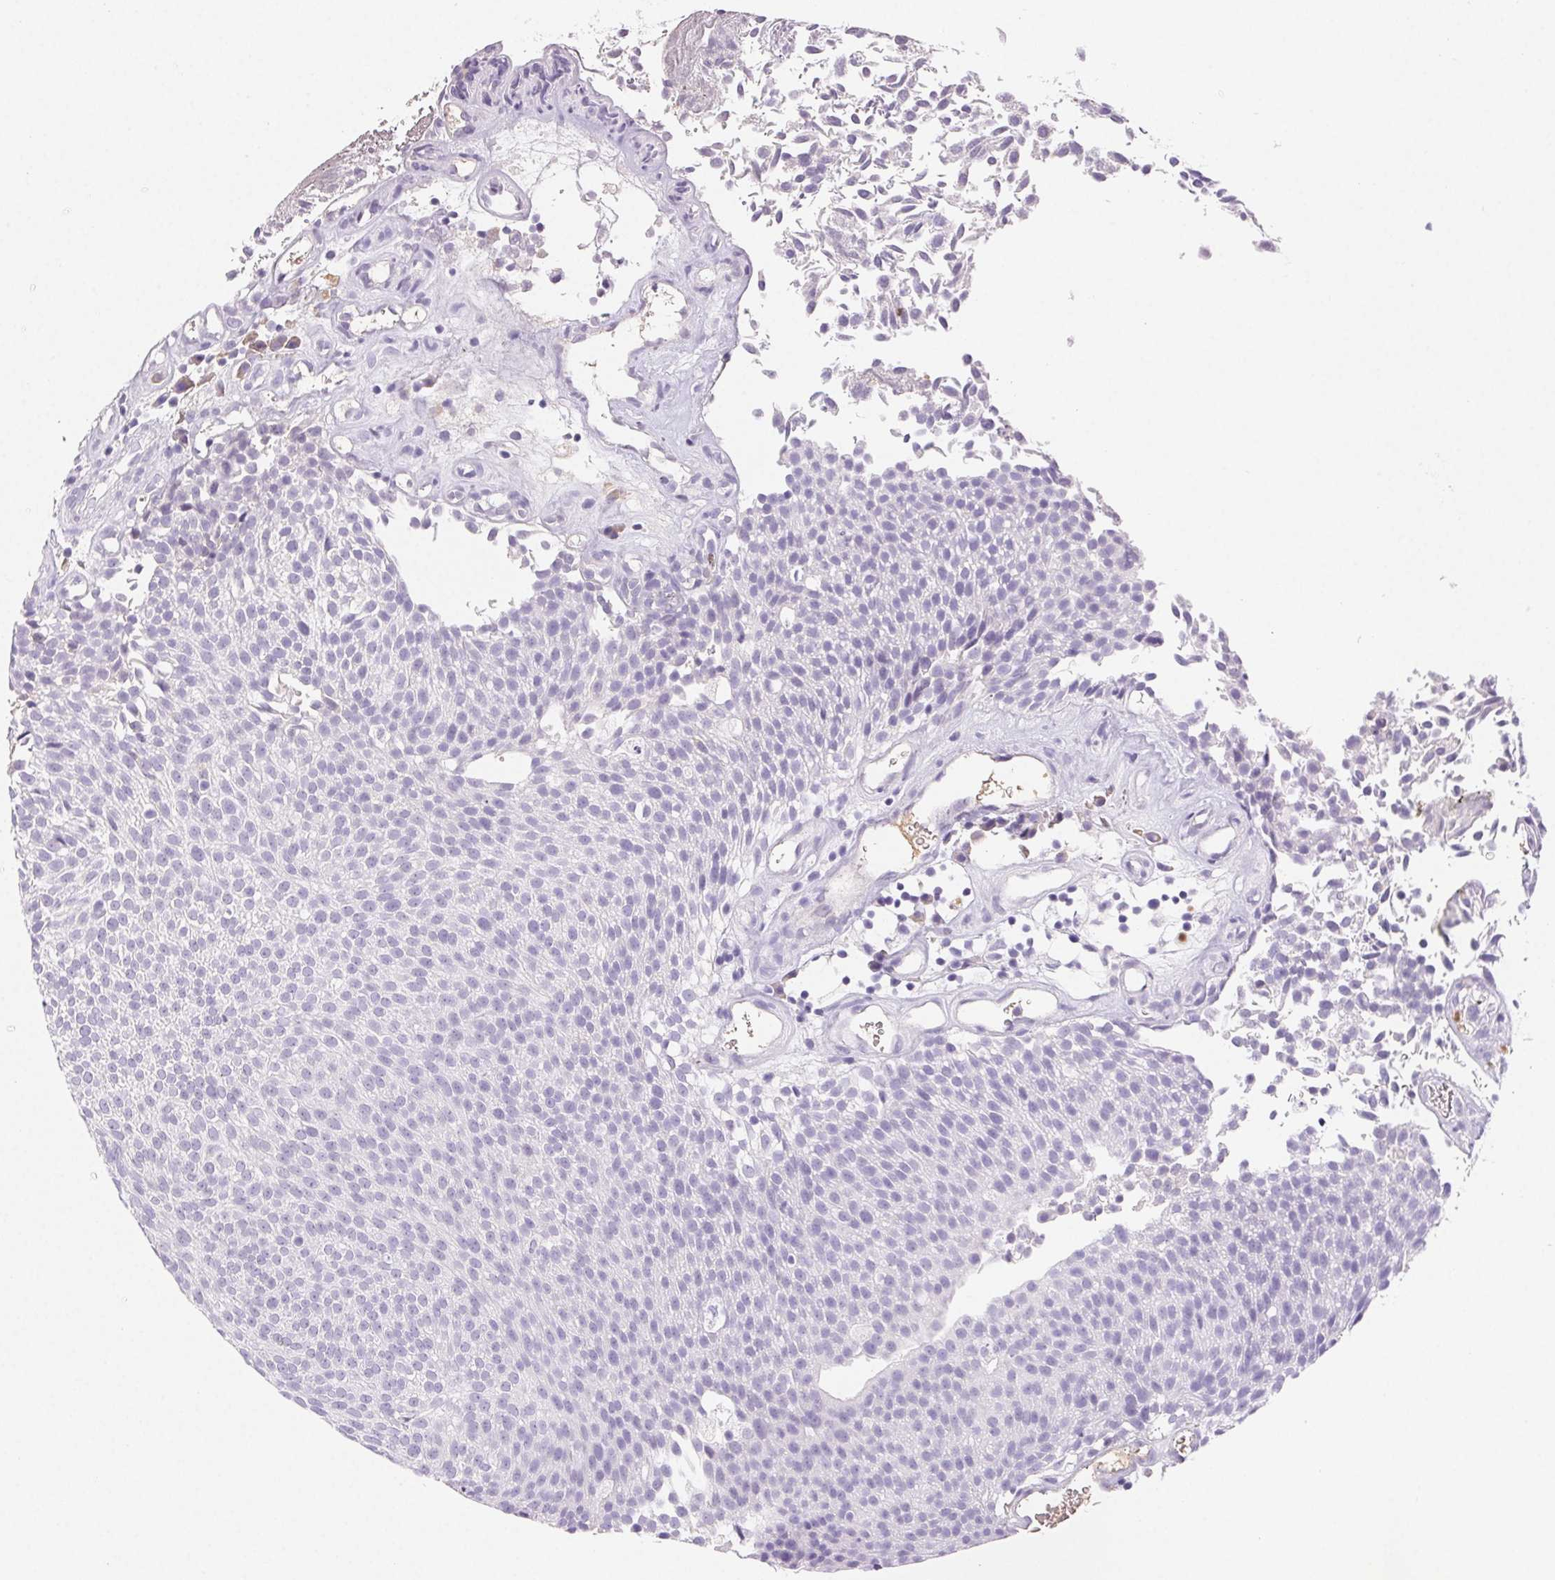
{"staining": {"intensity": "negative", "quantity": "none", "location": "none"}, "tissue": "urothelial cancer", "cell_type": "Tumor cells", "image_type": "cancer", "snomed": [{"axis": "morphology", "description": "Urothelial carcinoma, Low grade"}, {"axis": "topography", "description": "Urinary bladder"}], "caption": "Immunohistochemistry image of neoplastic tissue: human low-grade urothelial carcinoma stained with DAB demonstrates no significant protein staining in tumor cells. (DAB immunohistochemistry (IHC) visualized using brightfield microscopy, high magnification).", "gene": "PADI4", "patient": {"sex": "female", "age": 79}}